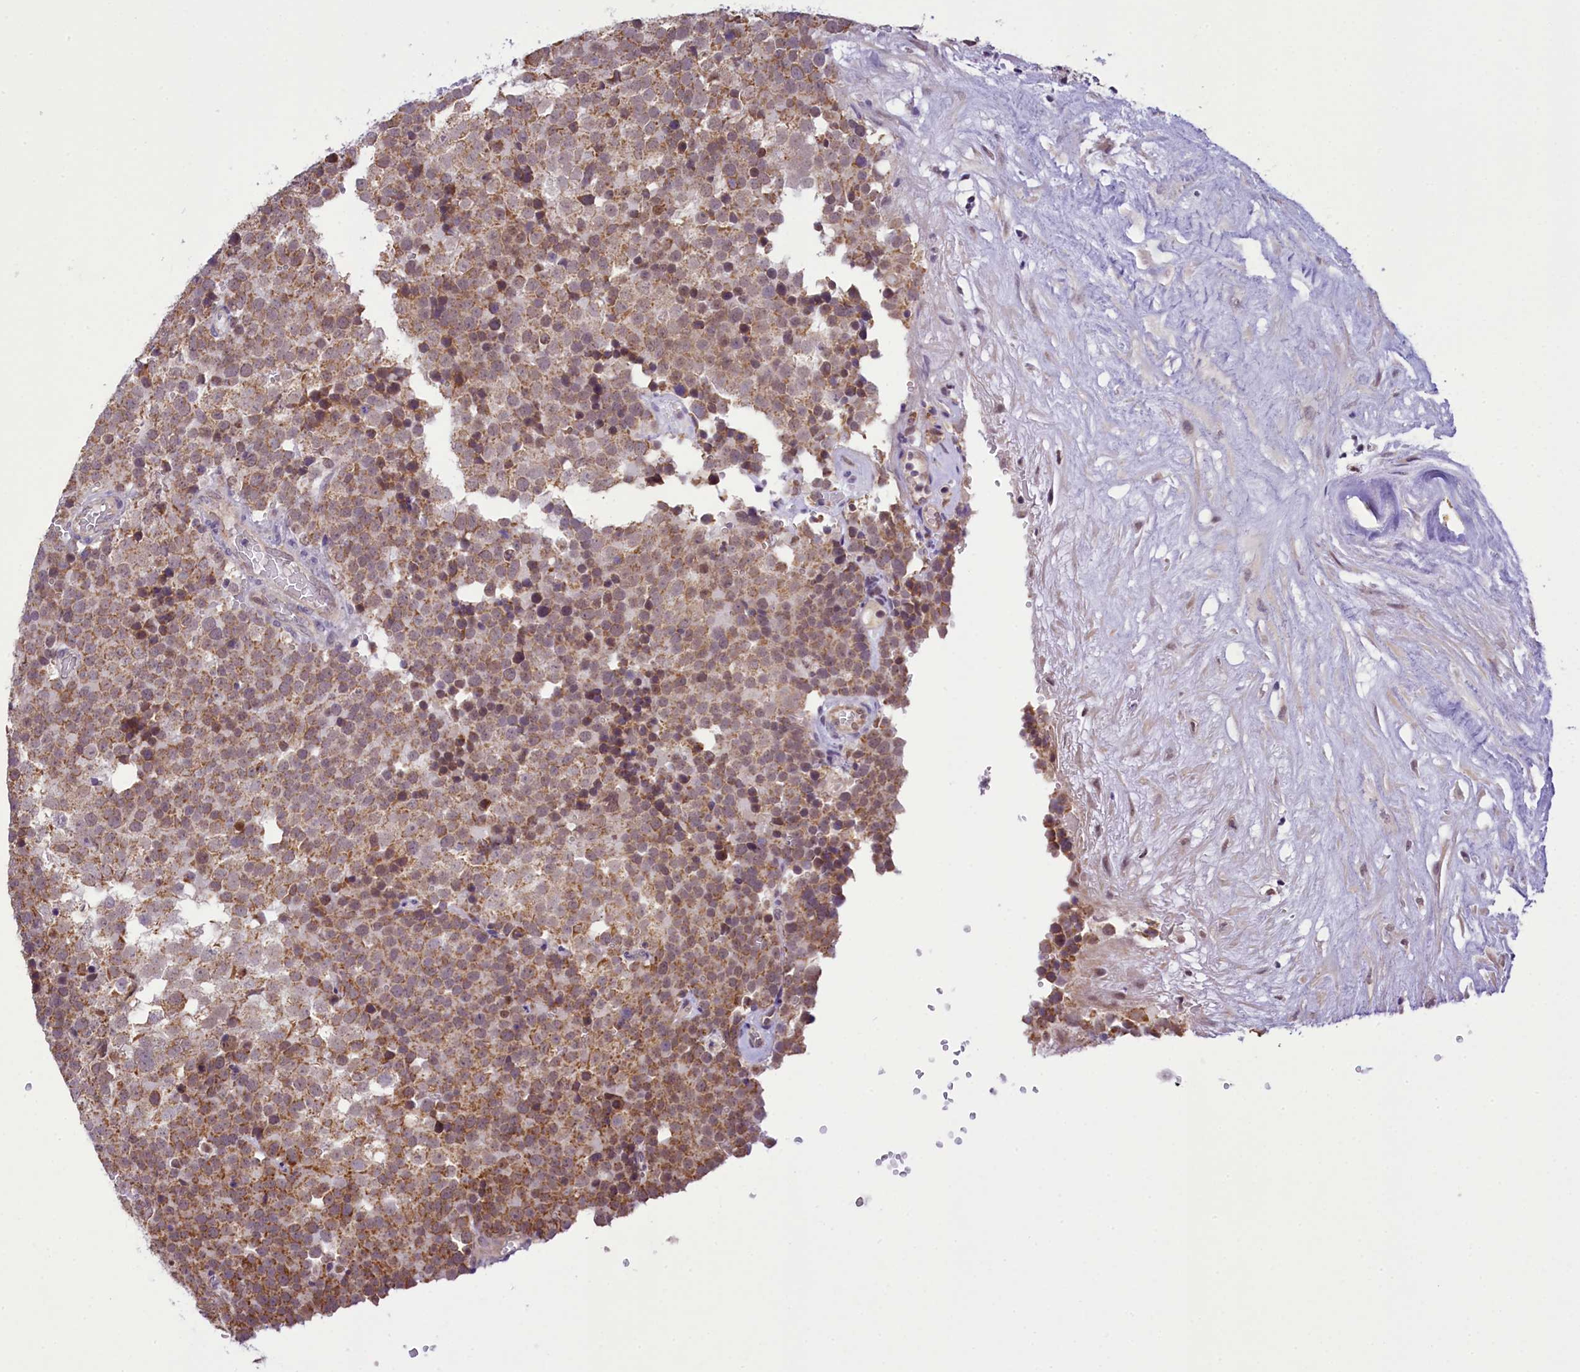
{"staining": {"intensity": "moderate", "quantity": ">75%", "location": "cytoplasmic/membranous"}, "tissue": "testis cancer", "cell_type": "Tumor cells", "image_type": "cancer", "snomed": [{"axis": "morphology", "description": "Seminoma, NOS"}, {"axis": "topography", "description": "Testis"}], "caption": "Immunohistochemistry (IHC) of testis cancer displays medium levels of moderate cytoplasmic/membranous expression in about >75% of tumor cells.", "gene": "PAF1", "patient": {"sex": "male", "age": 71}}